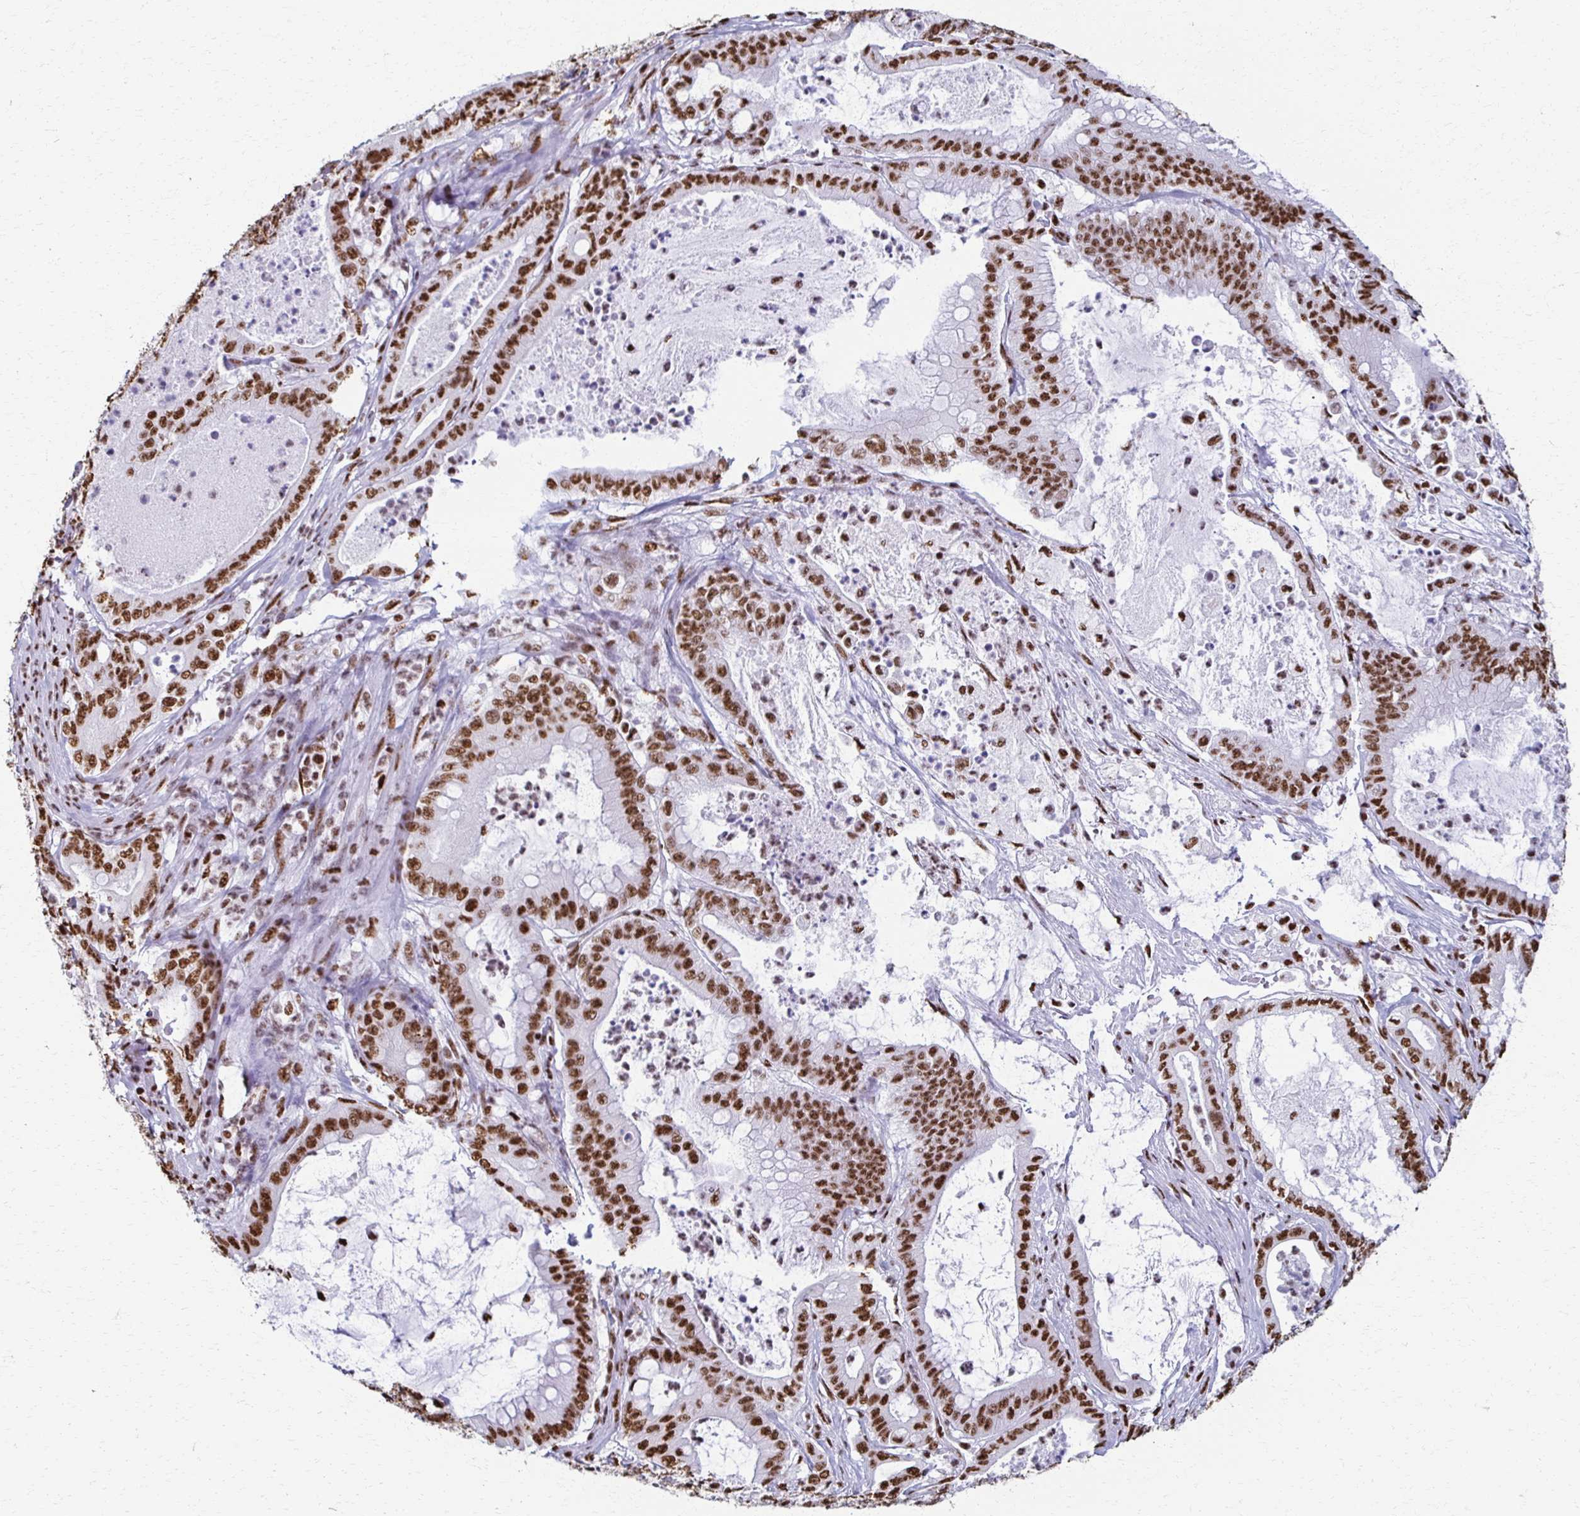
{"staining": {"intensity": "strong", "quantity": ">75%", "location": "nuclear"}, "tissue": "pancreatic cancer", "cell_type": "Tumor cells", "image_type": "cancer", "snomed": [{"axis": "morphology", "description": "Adenocarcinoma, NOS"}, {"axis": "topography", "description": "Pancreas"}], "caption": "Protein expression analysis of human adenocarcinoma (pancreatic) reveals strong nuclear positivity in about >75% of tumor cells.", "gene": "NONO", "patient": {"sex": "male", "age": 71}}